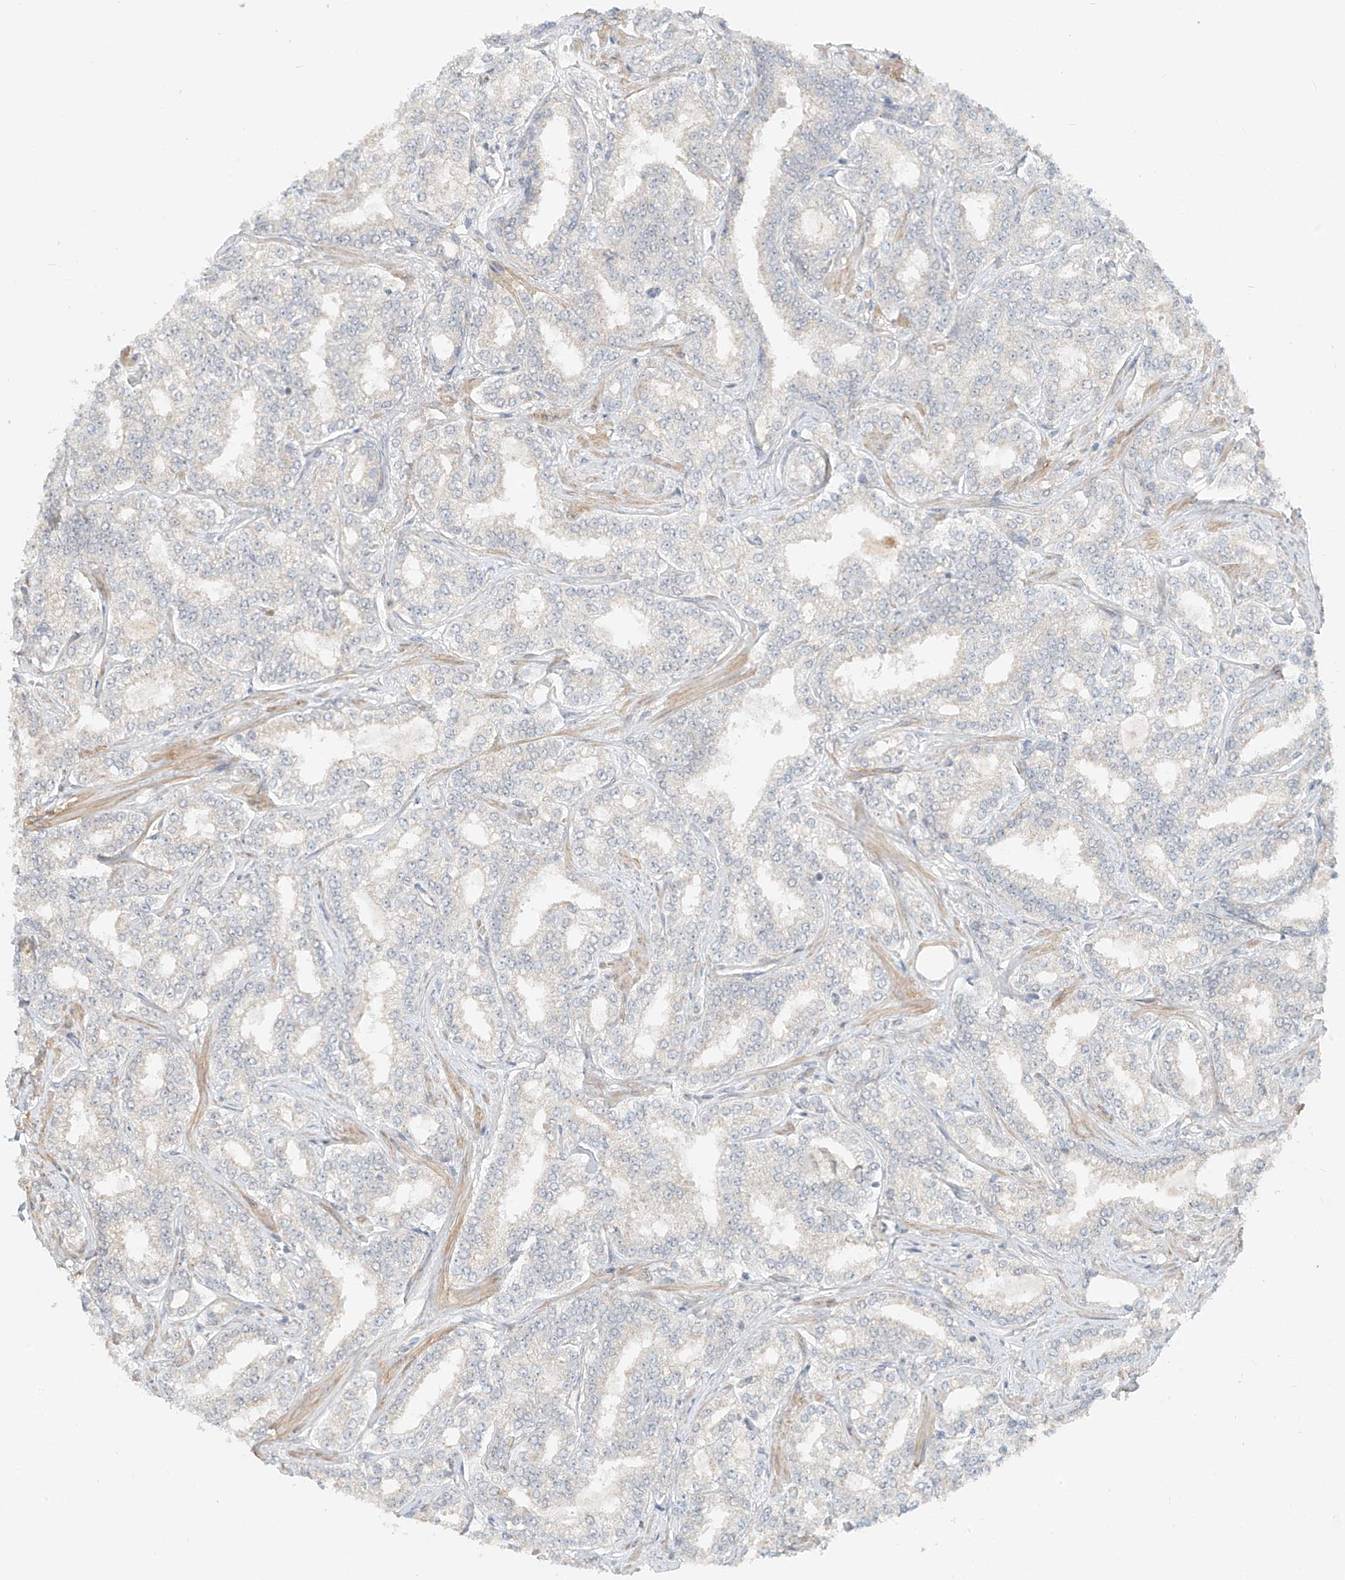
{"staining": {"intensity": "negative", "quantity": "none", "location": "none"}, "tissue": "prostate cancer", "cell_type": "Tumor cells", "image_type": "cancer", "snomed": [{"axis": "morphology", "description": "Normal tissue, NOS"}, {"axis": "morphology", "description": "Adenocarcinoma, High grade"}, {"axis": "topography", "description": "Prostate"}], "caption": "High magnification brightfield microscopy of prostate high-grade adenocarcinoma stained with DAB (3,3'-diaminobenzidine) (brown) and counterstained with hematoxylin (blue): tumor cells show no significant staining. (DAB (3,3'-diaminobenzidine) IHC with hematoxylin counter stain).", "gene": "ABCD1", "patient": {"sex": "male", "age": 83}}